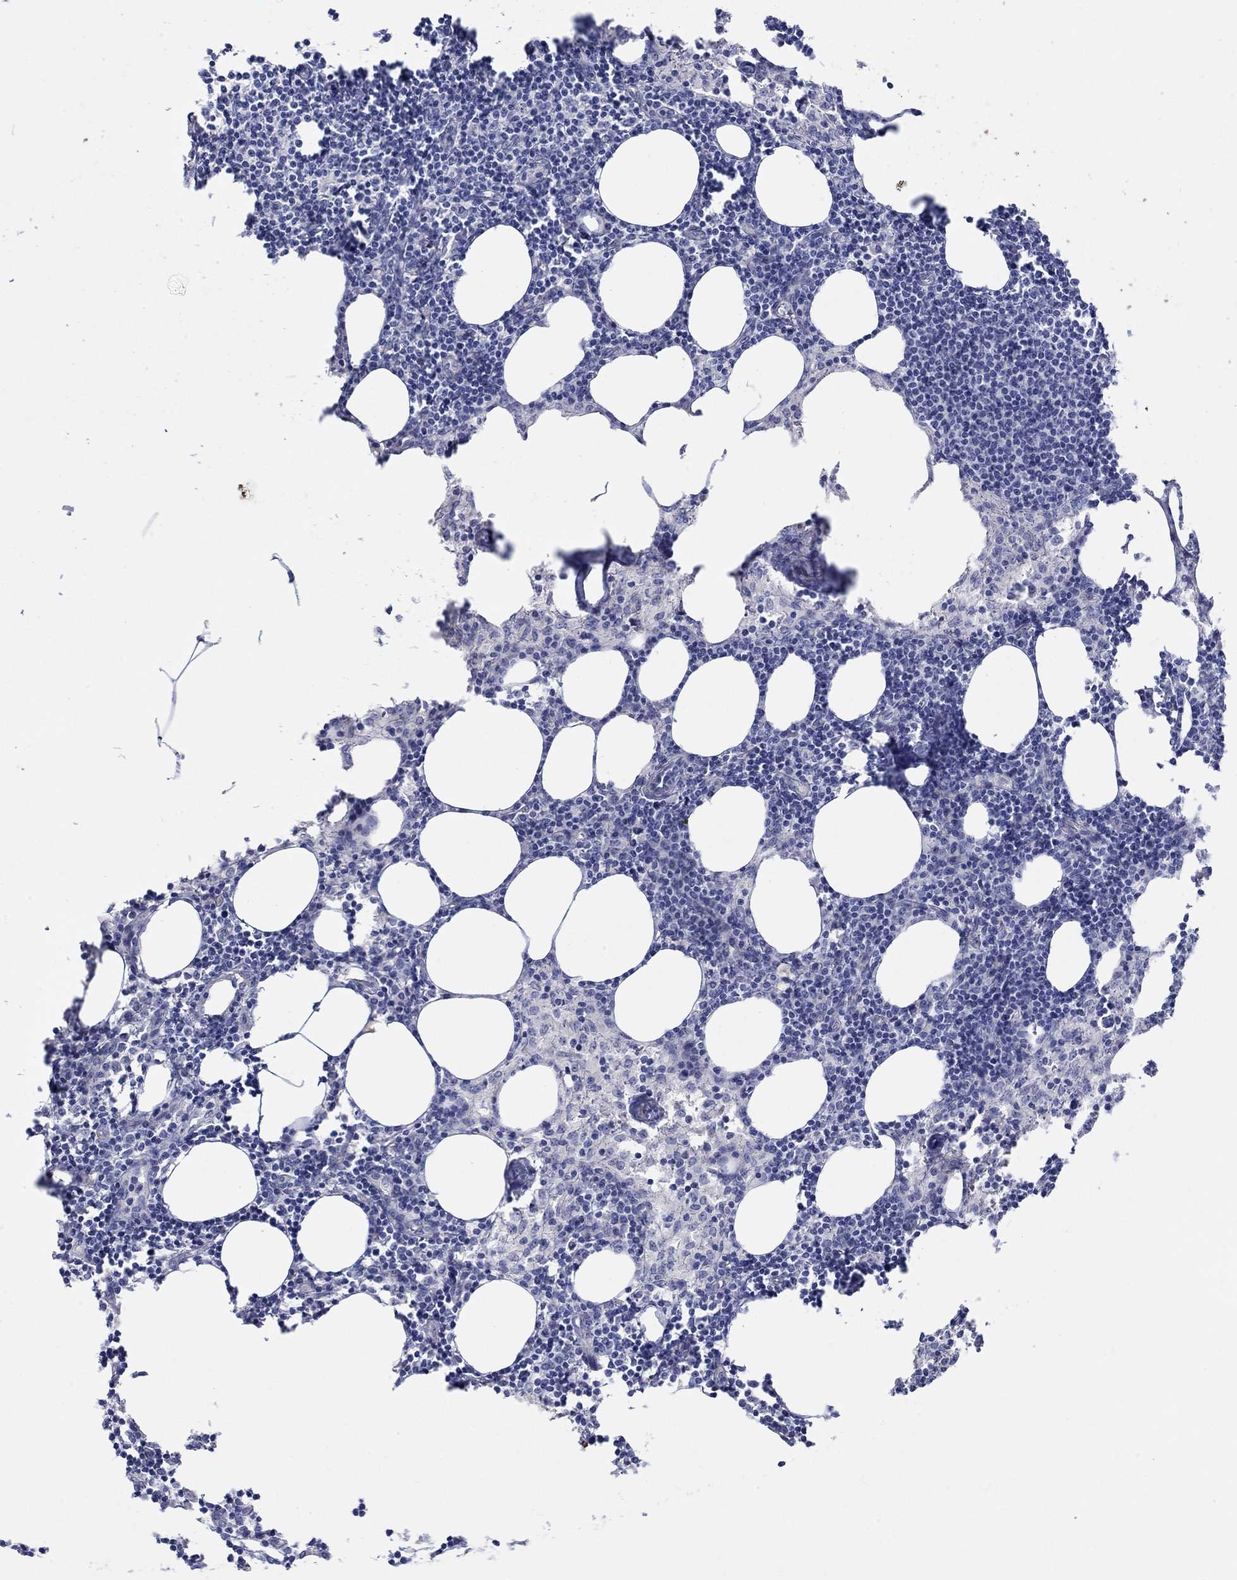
{"staining": {"intensity": "negative", "quantity": "none", "location": "none"}, "tissue": "lymph node", "cell_type": "Non-germinal center cells", "image_type": "normal", "snomed": [{"axis": "morphology", "description": "Normal tissue, NOS"}, {"axis": "topography", "description": "Lymph node"}], "caption": "IHC histopathology image of normal human lymph node stained for a protein (brown), which demonstrates no expression in non-germinal center cells. (DAB (3,3'-diaminobenzidine) IHC visualized using brightfield microscopy, high magnification).", "gene": "KRT222", "patient": {"sex": "female", "age": 52}}